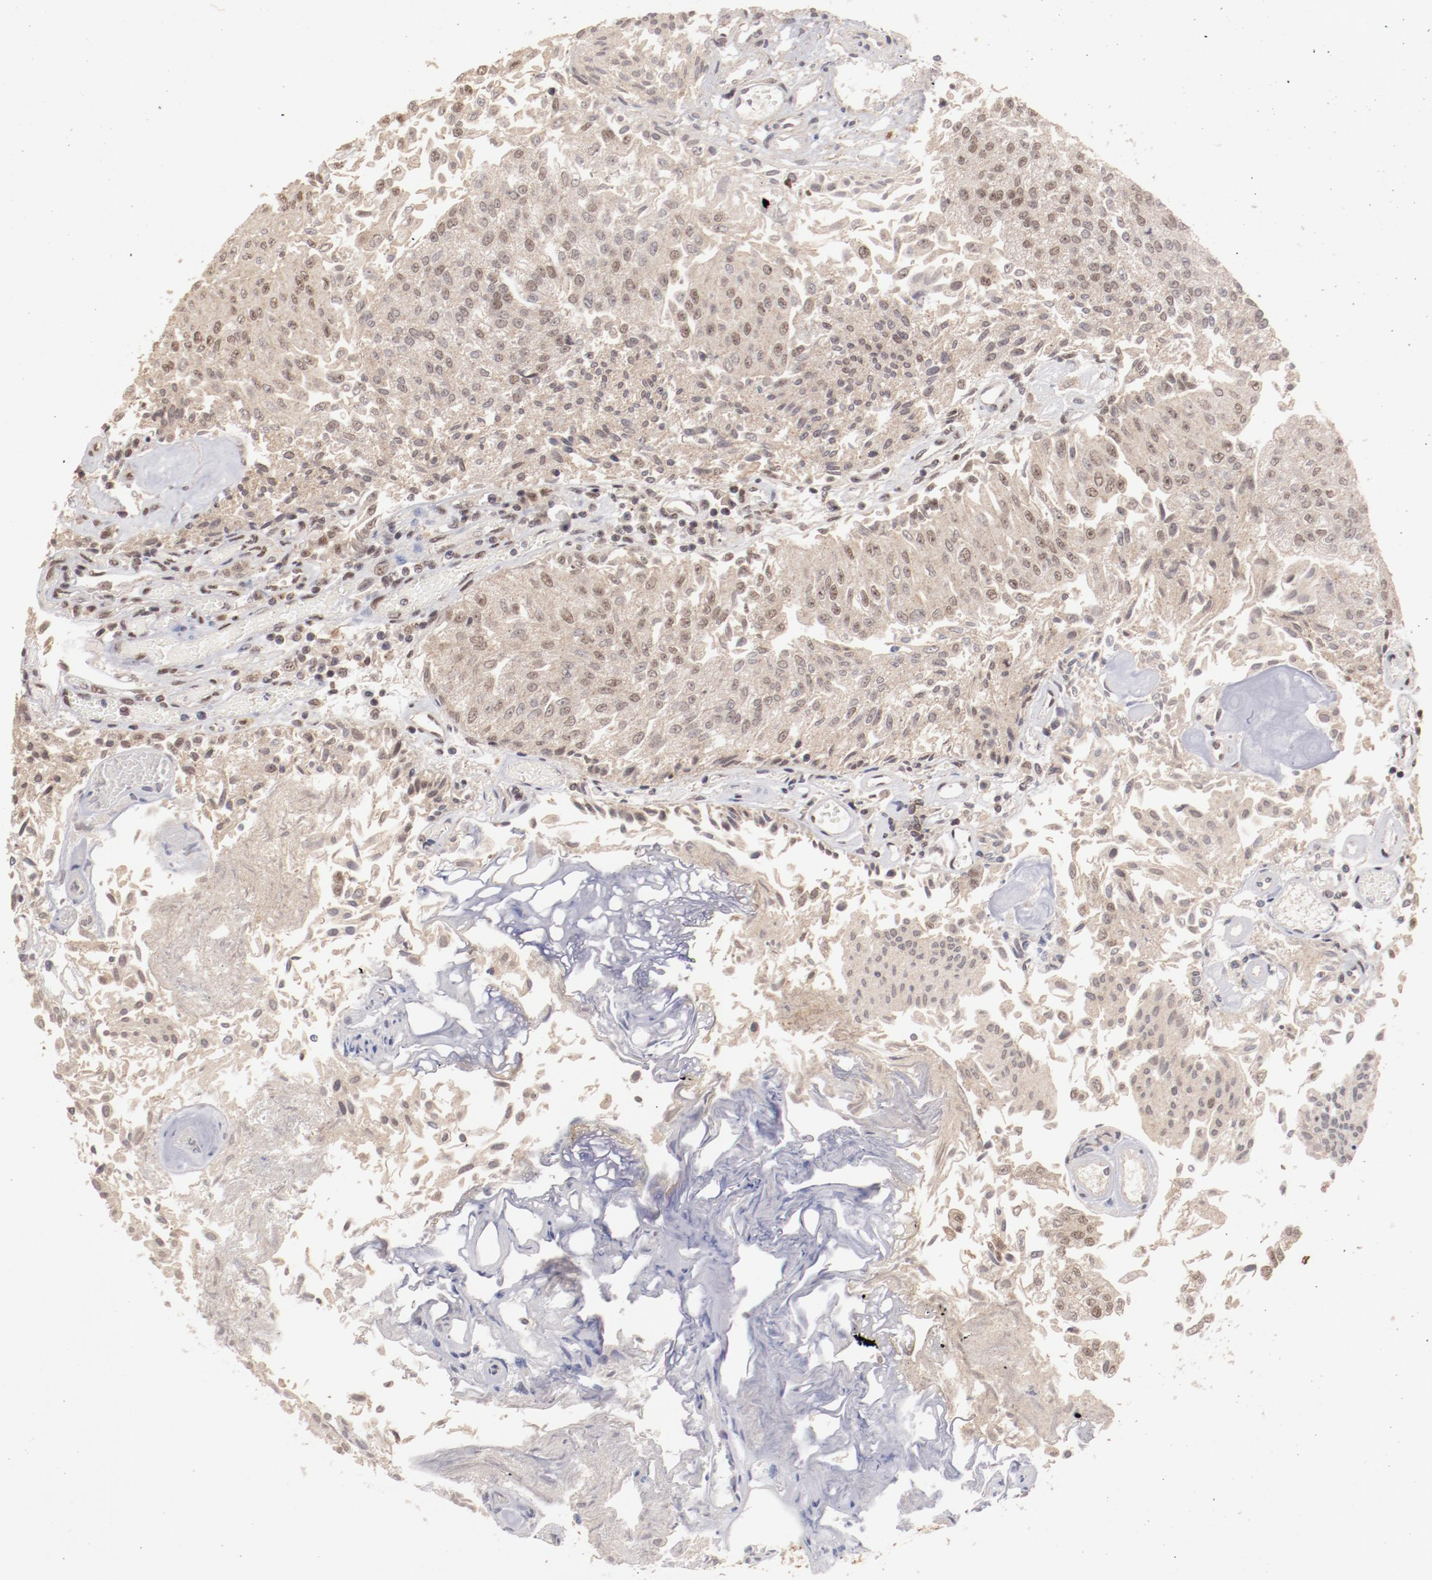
{"staining": {"intensity": "weak", "quantity": ">75%", "location": "cytoplasmic/membranous,nuclear"}, "tissue": "urothelial cancer", "cell_type": "Tumor cells", "image_type": "cancer", "snomed": [{"axis": "morphology", "description": "Urothelial carcinoma, Low grade"}, {"axis": "topography", "description": "Urinary bladder"}], "caption": "Immunohistochemistry (IHC) staining of low-grade urothelial carcinoma, which shows low levels of weak cytoplasmic/membranous and nuclear staining in about >75% of tumor cells indicating weak cytoplasmic/membranous and nuclear protein expression. The staining was performed using DAB (3,3'-diaminobenzidine) (brown) for protein detection and nuclei were counterstained in hematoxylin (blue).", "gene": "CLOCK", "patient": {"sex": "male", "age": 86}}